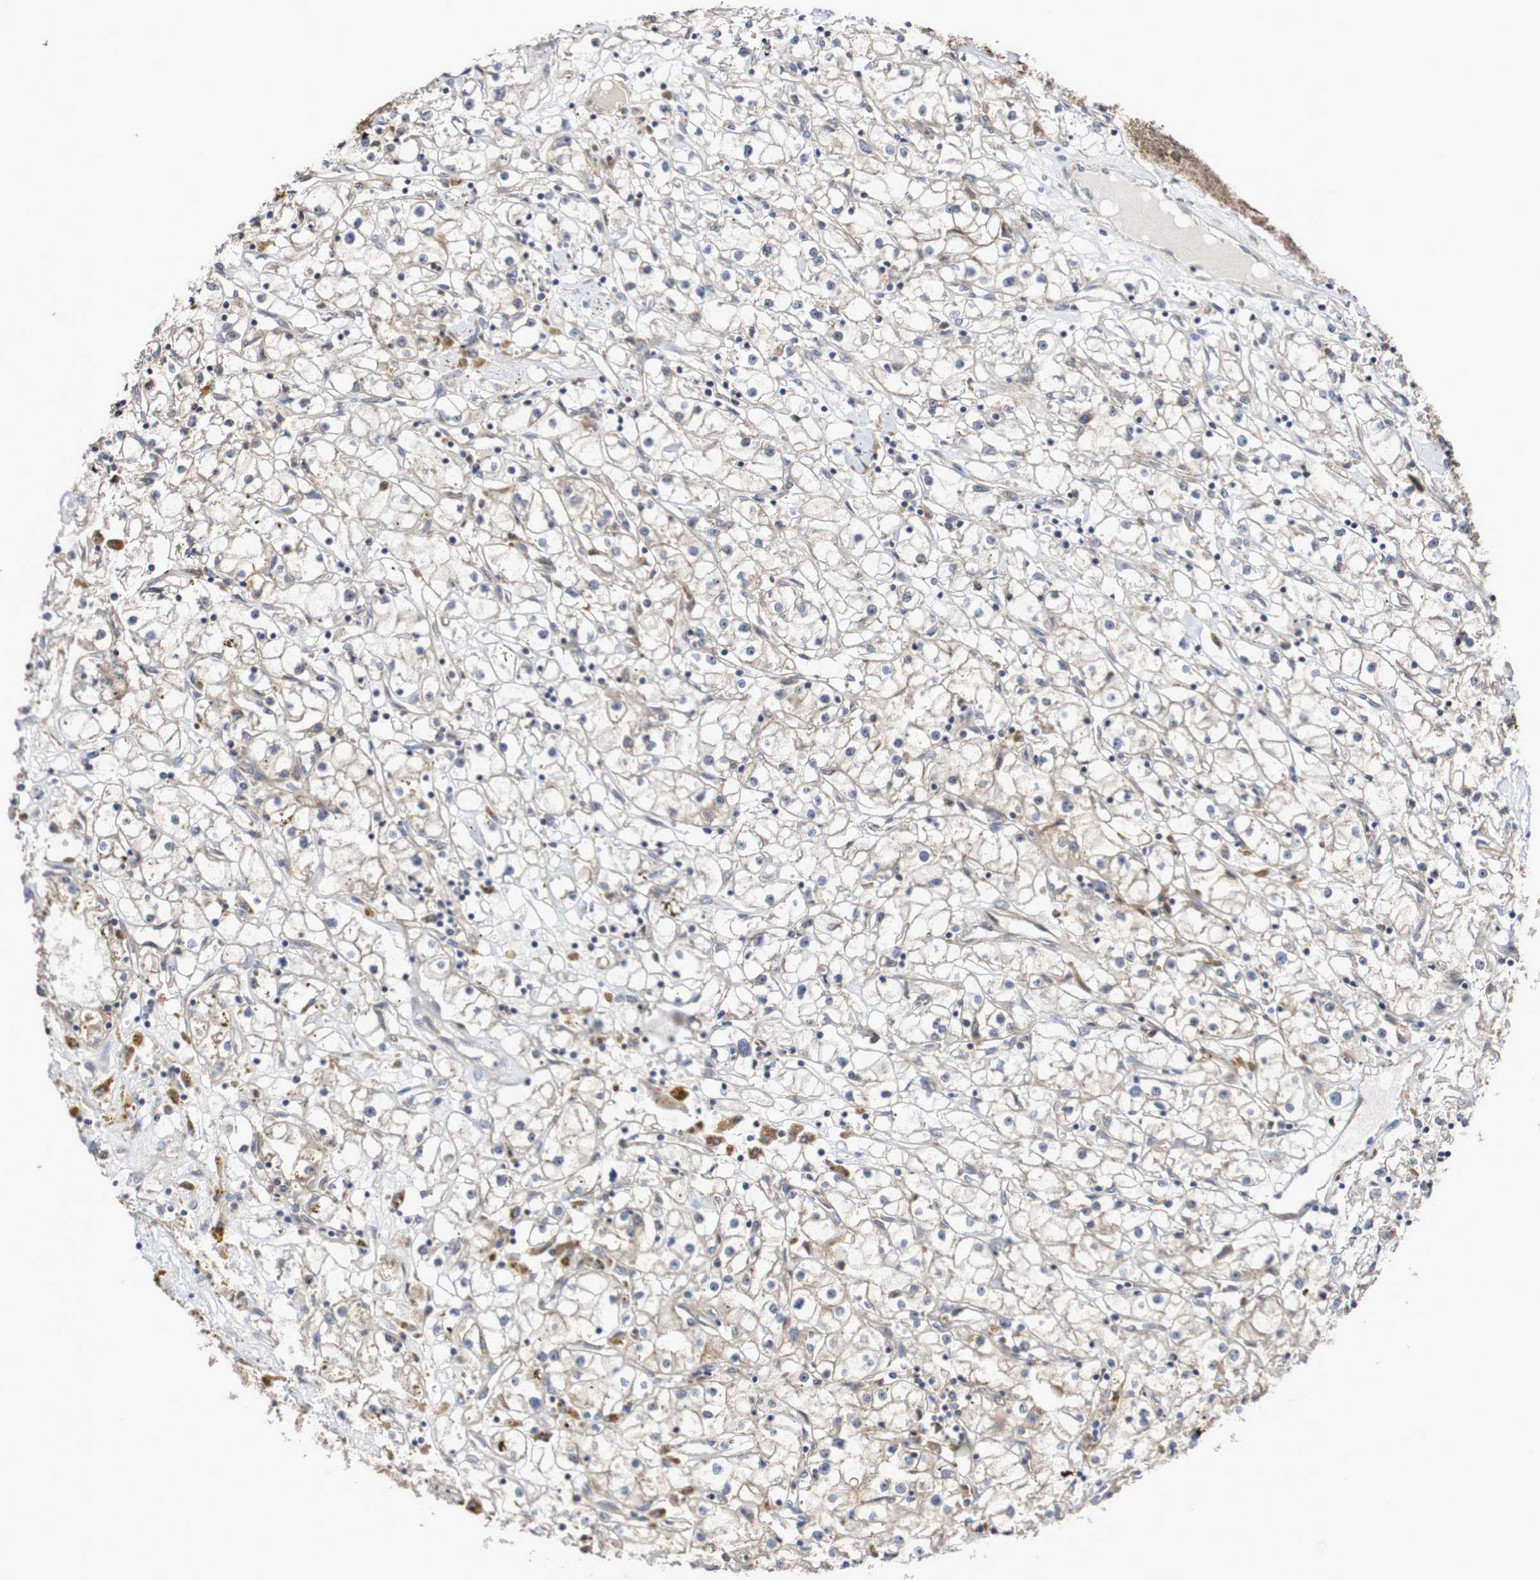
{"staining": {"intensity": "moderate", "quantity": ">75%", "location": "cytoplasmic/membranous"}, "tissue": "renal cancer", "cell_type": "Tumor cells", "image_type": "cancer", "snomed": [{"axis": "morphology", "description": "Adenocarcinoma, NOS"}, {"axis": "topography", "description": "Kidney"}], "caption": "Protein analysis of renal cancer (adenocarcinoma) tissue reveals moderate cytoplasmic/membranous staining in approximately >75% of tumor cells.", "gene": "PHPT1", "patient": {"sex": "male", "age": 56}}